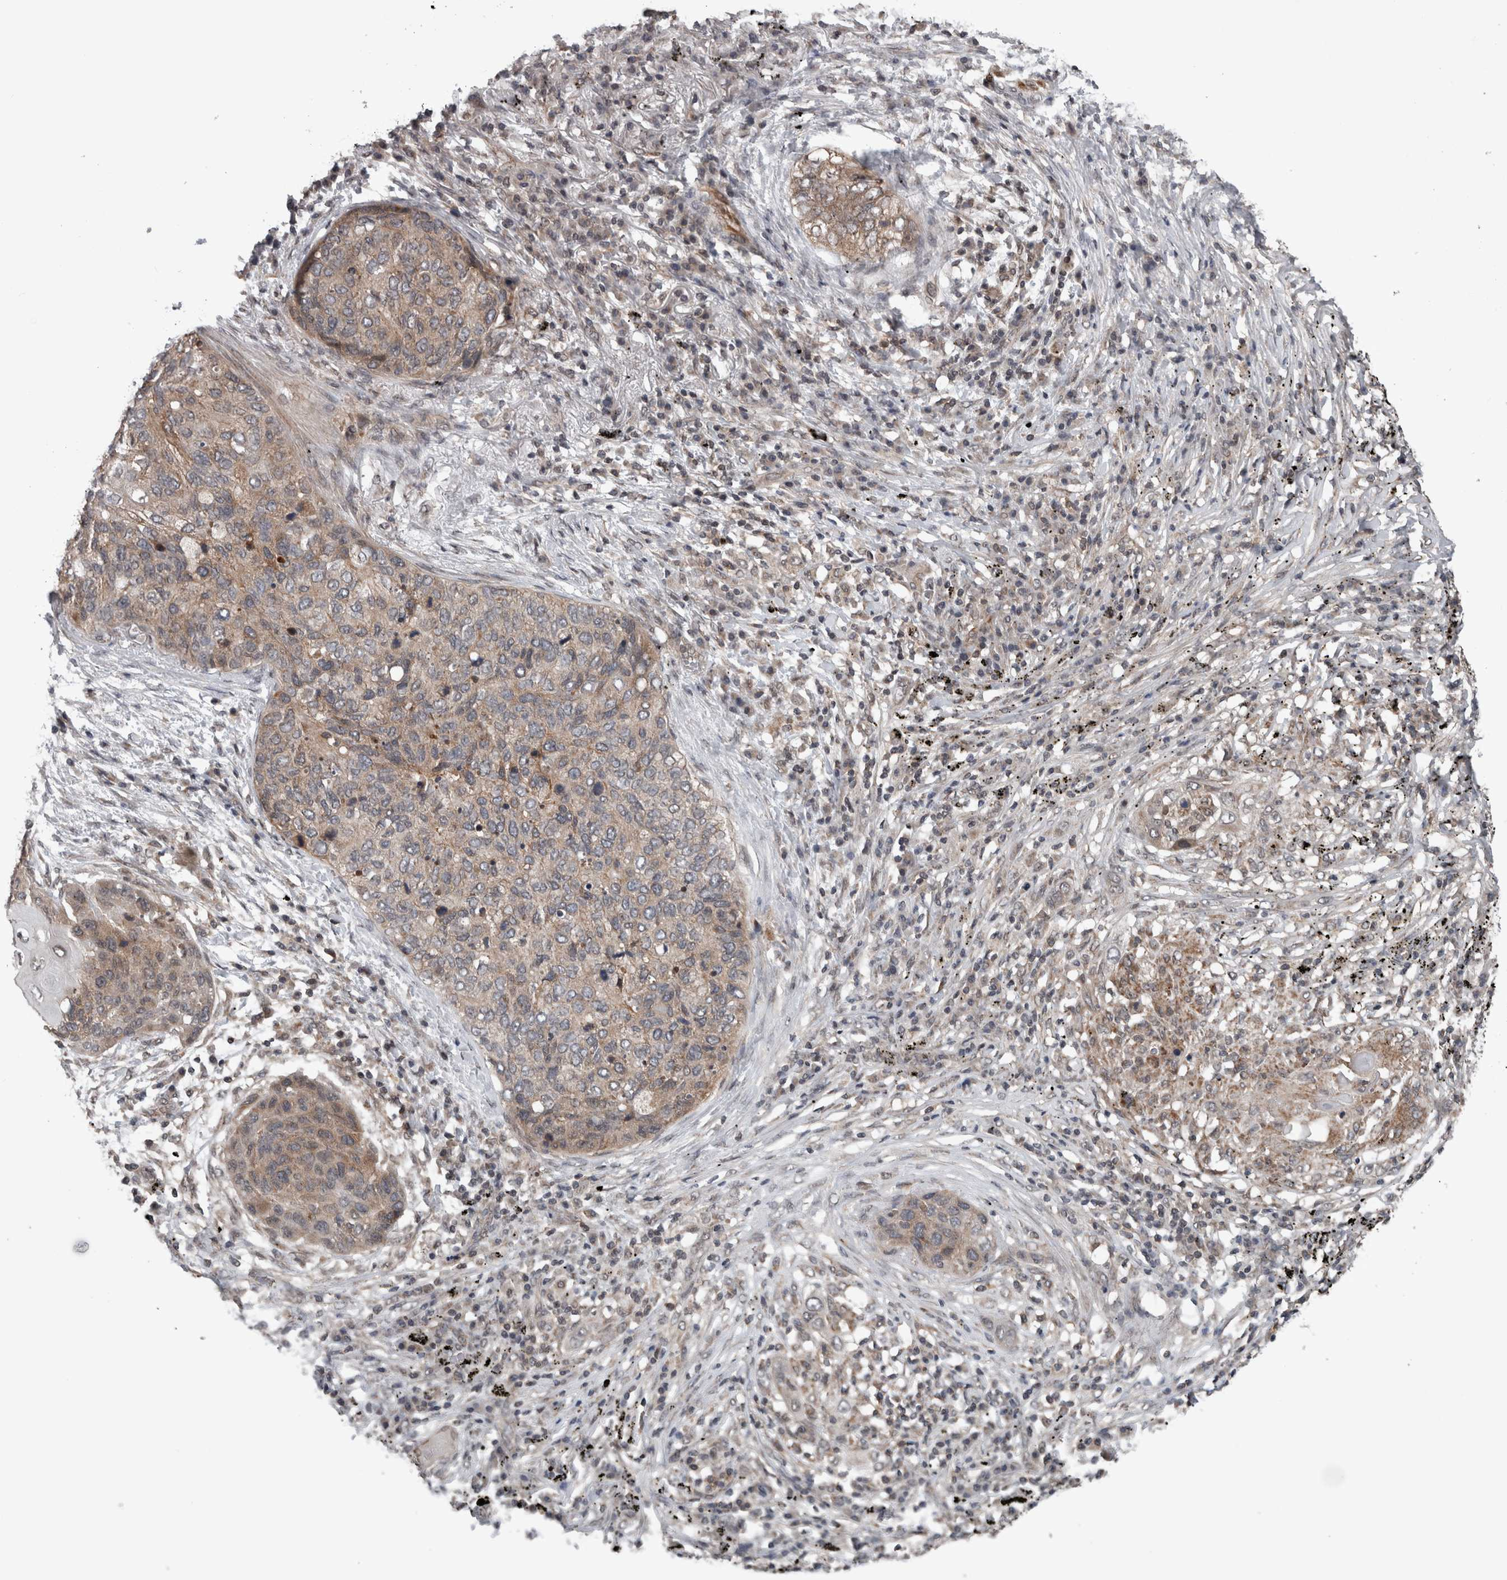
{"staining": {"intensity": "weak", "quantity": "25%-75%", "location": "cytoplasmic/membranous"}, "tissue": "lung cancer", "cell_type": "Tumor cells", "image_type": "cancer", "snomed": [{"axis": "morphology", "description": "Squamous cell carcinoma, NOS"}, {"axis": "topography", "description": "Lung"}], "caption": "Lung cancer tissue reveals weak cytoplasmic/membranous positivity in about 25%-75% of tumor cells (IHC, brightfield microscopy, high magnification).", "gene": "ENY2", "patient": {"sex": "female", "age": 63}}